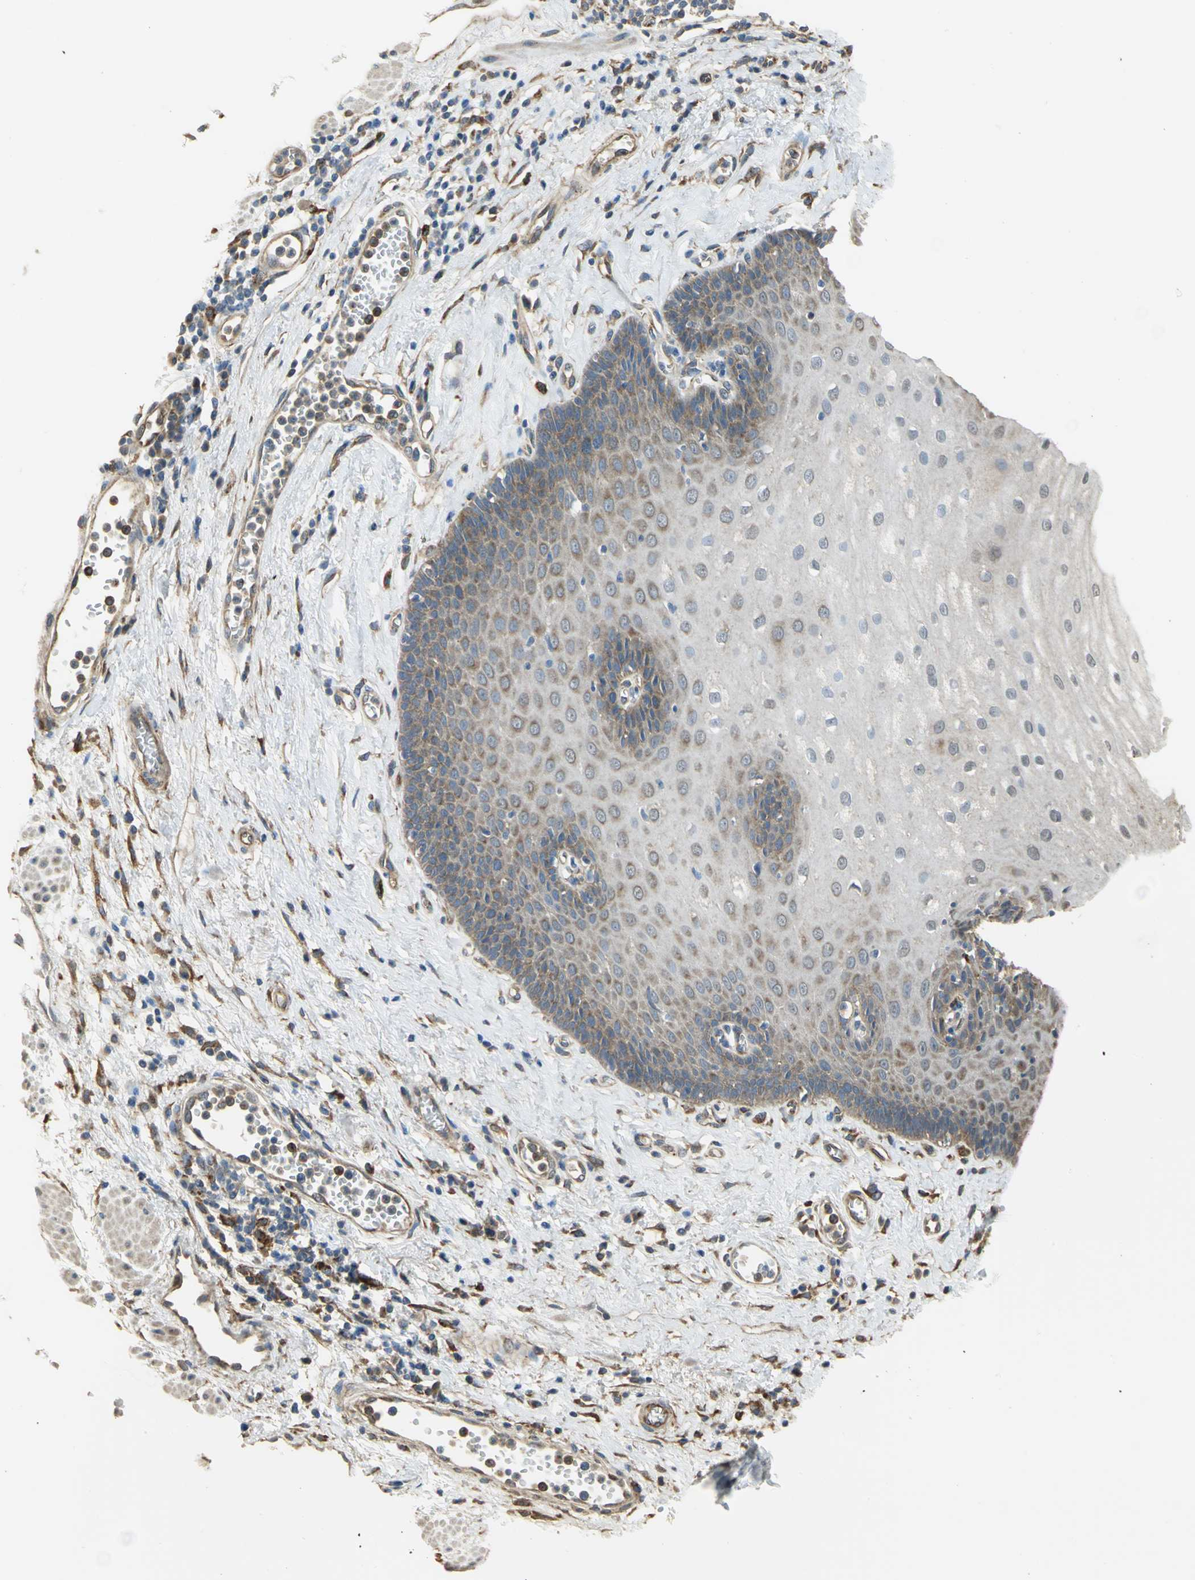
{"staining": {"intensity": "negative", "quantity": "none", "location": "none"}, "tissue": "esophagus", "cell_type": "Squamous epithelial cells", "image_type": "normal", "snomed": [{"axis": "morphology", "description": "Normal tissue, NOS"}, {"axis": "morphology", "description": "Squamous cell carcinoma, NOS"}, {"axis": "topography", "description": "Esophagus"}], "caption": "Immunohistochemical staining of normal human esophagus displays no significant expression in squamous epithelial cells.", "gene": "DIAPH2", "patient": {"sex": "male", "age": 65}}